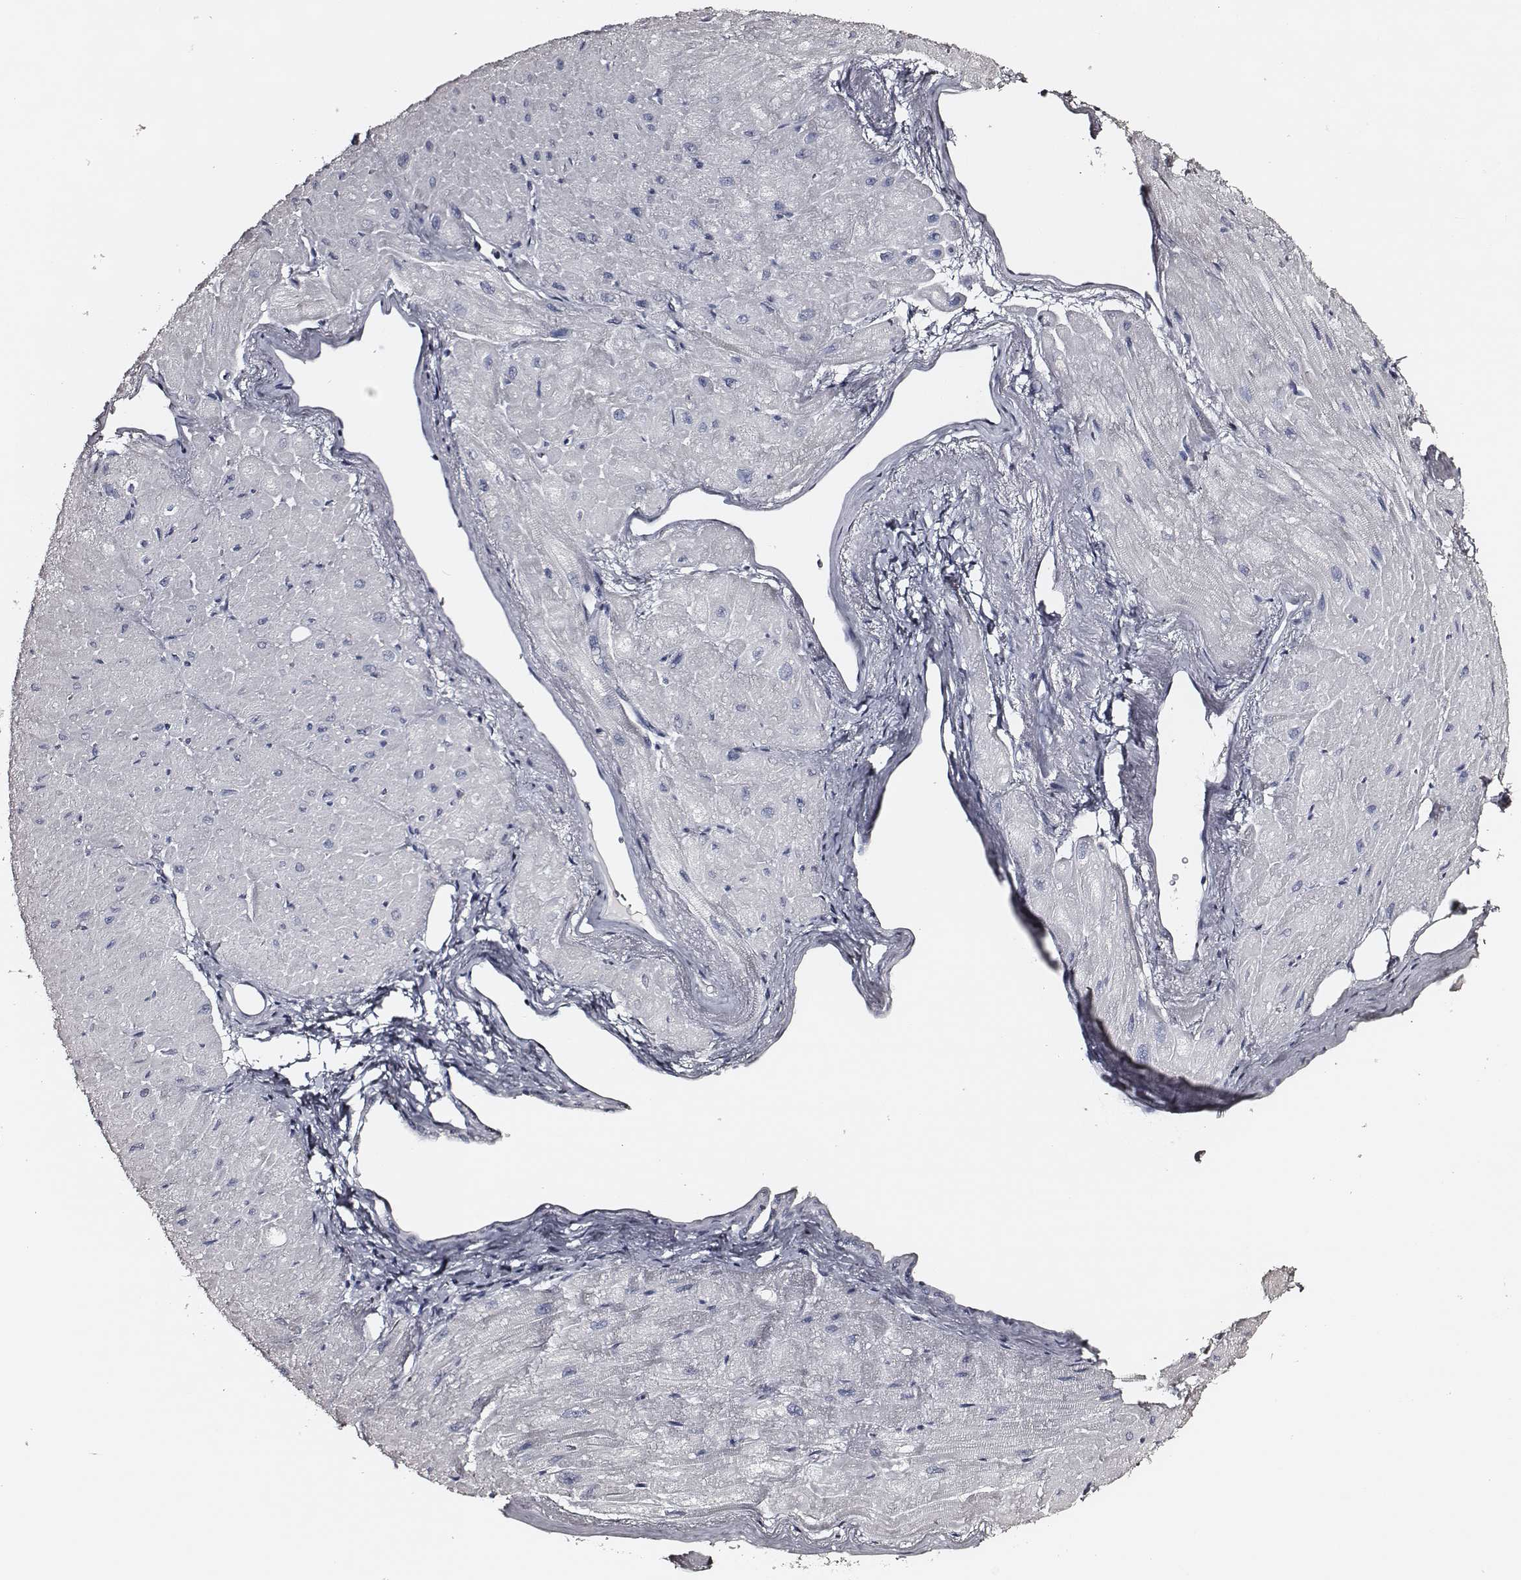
{"staining": {"intensity": "negative", "quantity": "none", "location": "none"}, "tissue": "heart muscle", "cell_type": "Cardiomyocytes", "image_type": "normal", "snomed": [{"axis": "morphology", "description": "Normal tissue, NOS"}, {"axis": "topography", "description": "Heart"}], "caption": "The image demonstrates no significant staining in cardiomyocytes of heart muscle.", "gene": "DPEP1", "patient": {"sex": "male", "age": 62}}